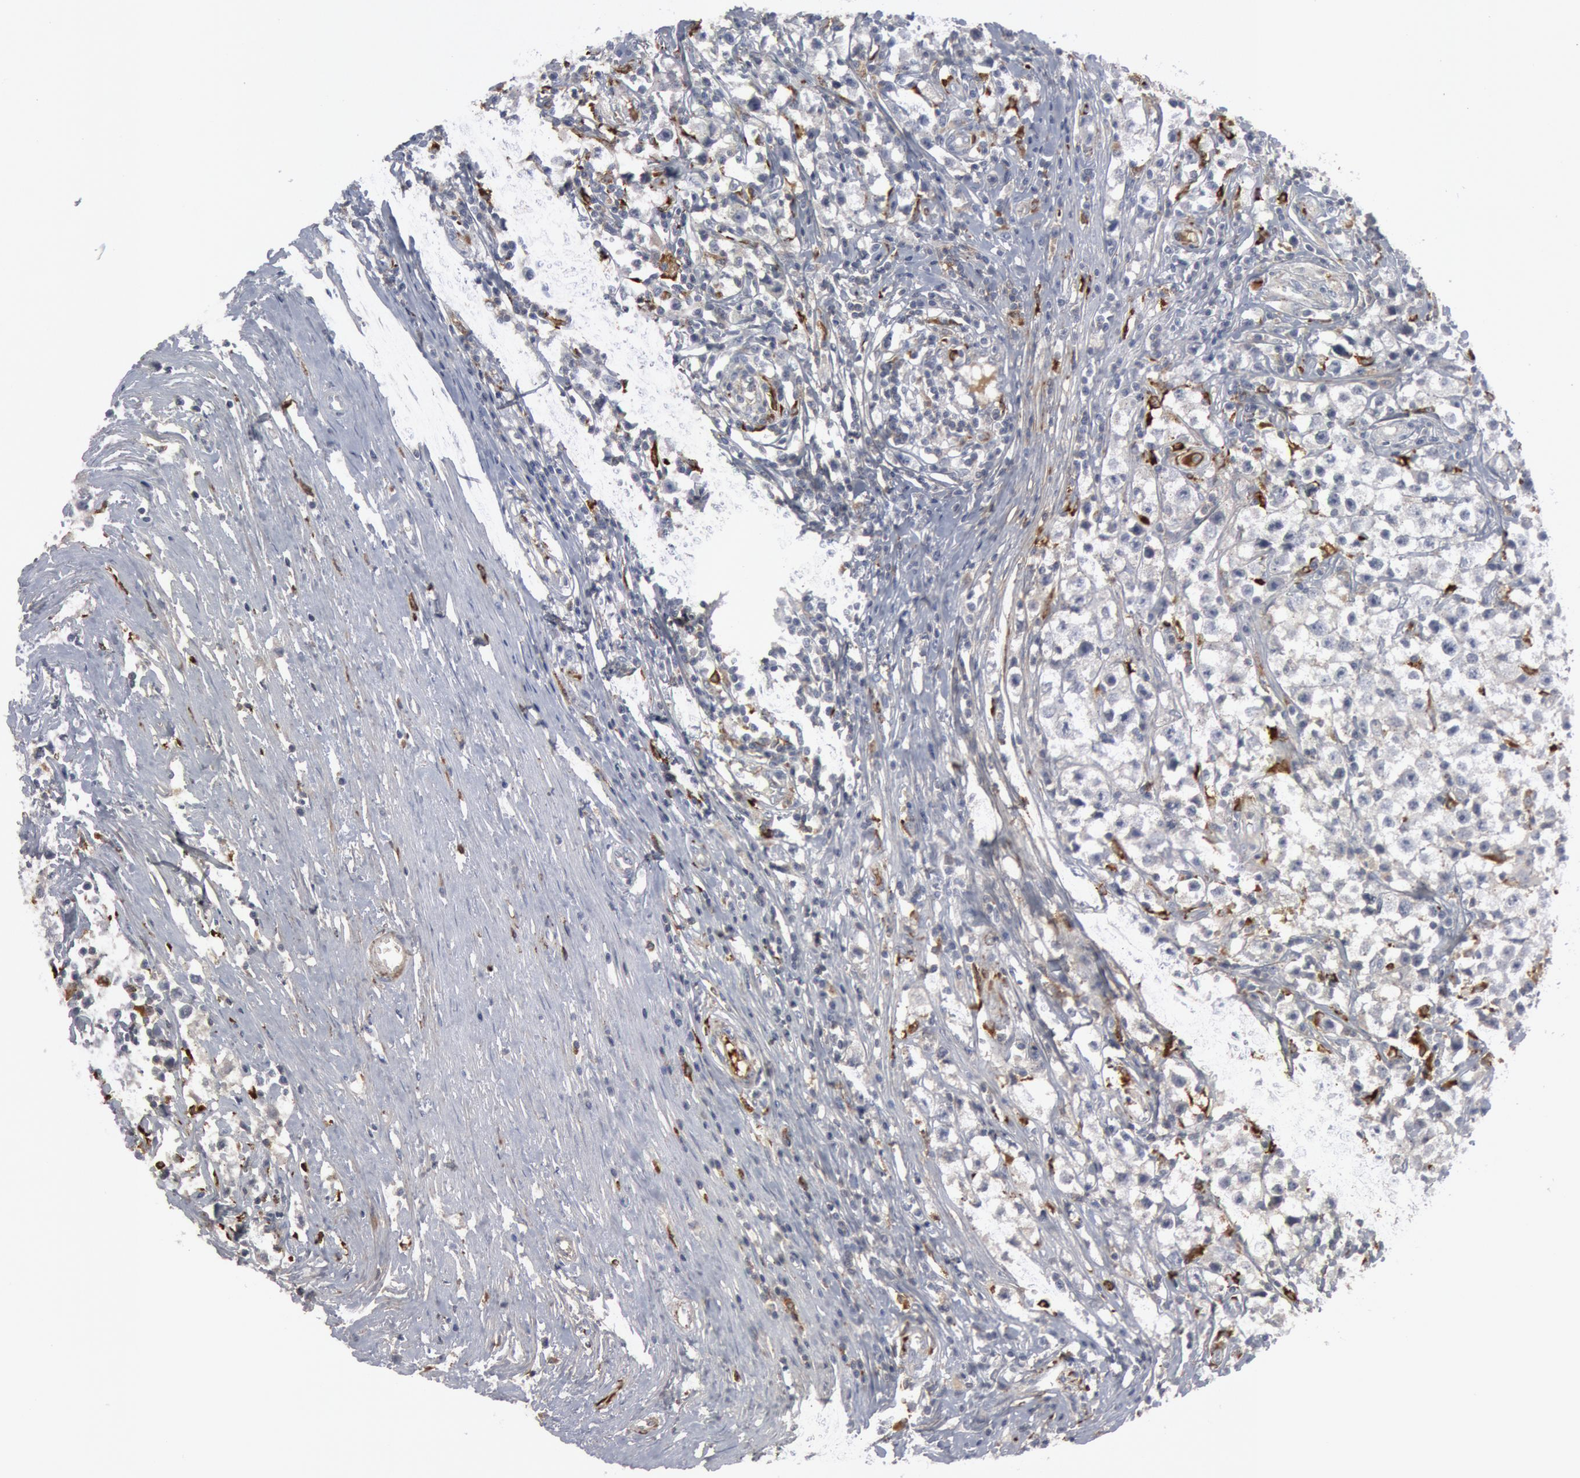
{"staining": {"intensity": "negative", "quantity": "none", "location": "none"}, "tissue": "testis cancer", "cell_type": "Tumor cells", "image_type": "cancer", "snomed": [{"axis": "morphology", "description": "Seminoma, NOS"}, {"axis": "topography", "description": "Testis"}], "caption": "IHC of human seminoma (testis) displays no expression in tumor cells.", "gene": "C1QC", "patient": {"sex": "male", "age": 35}}